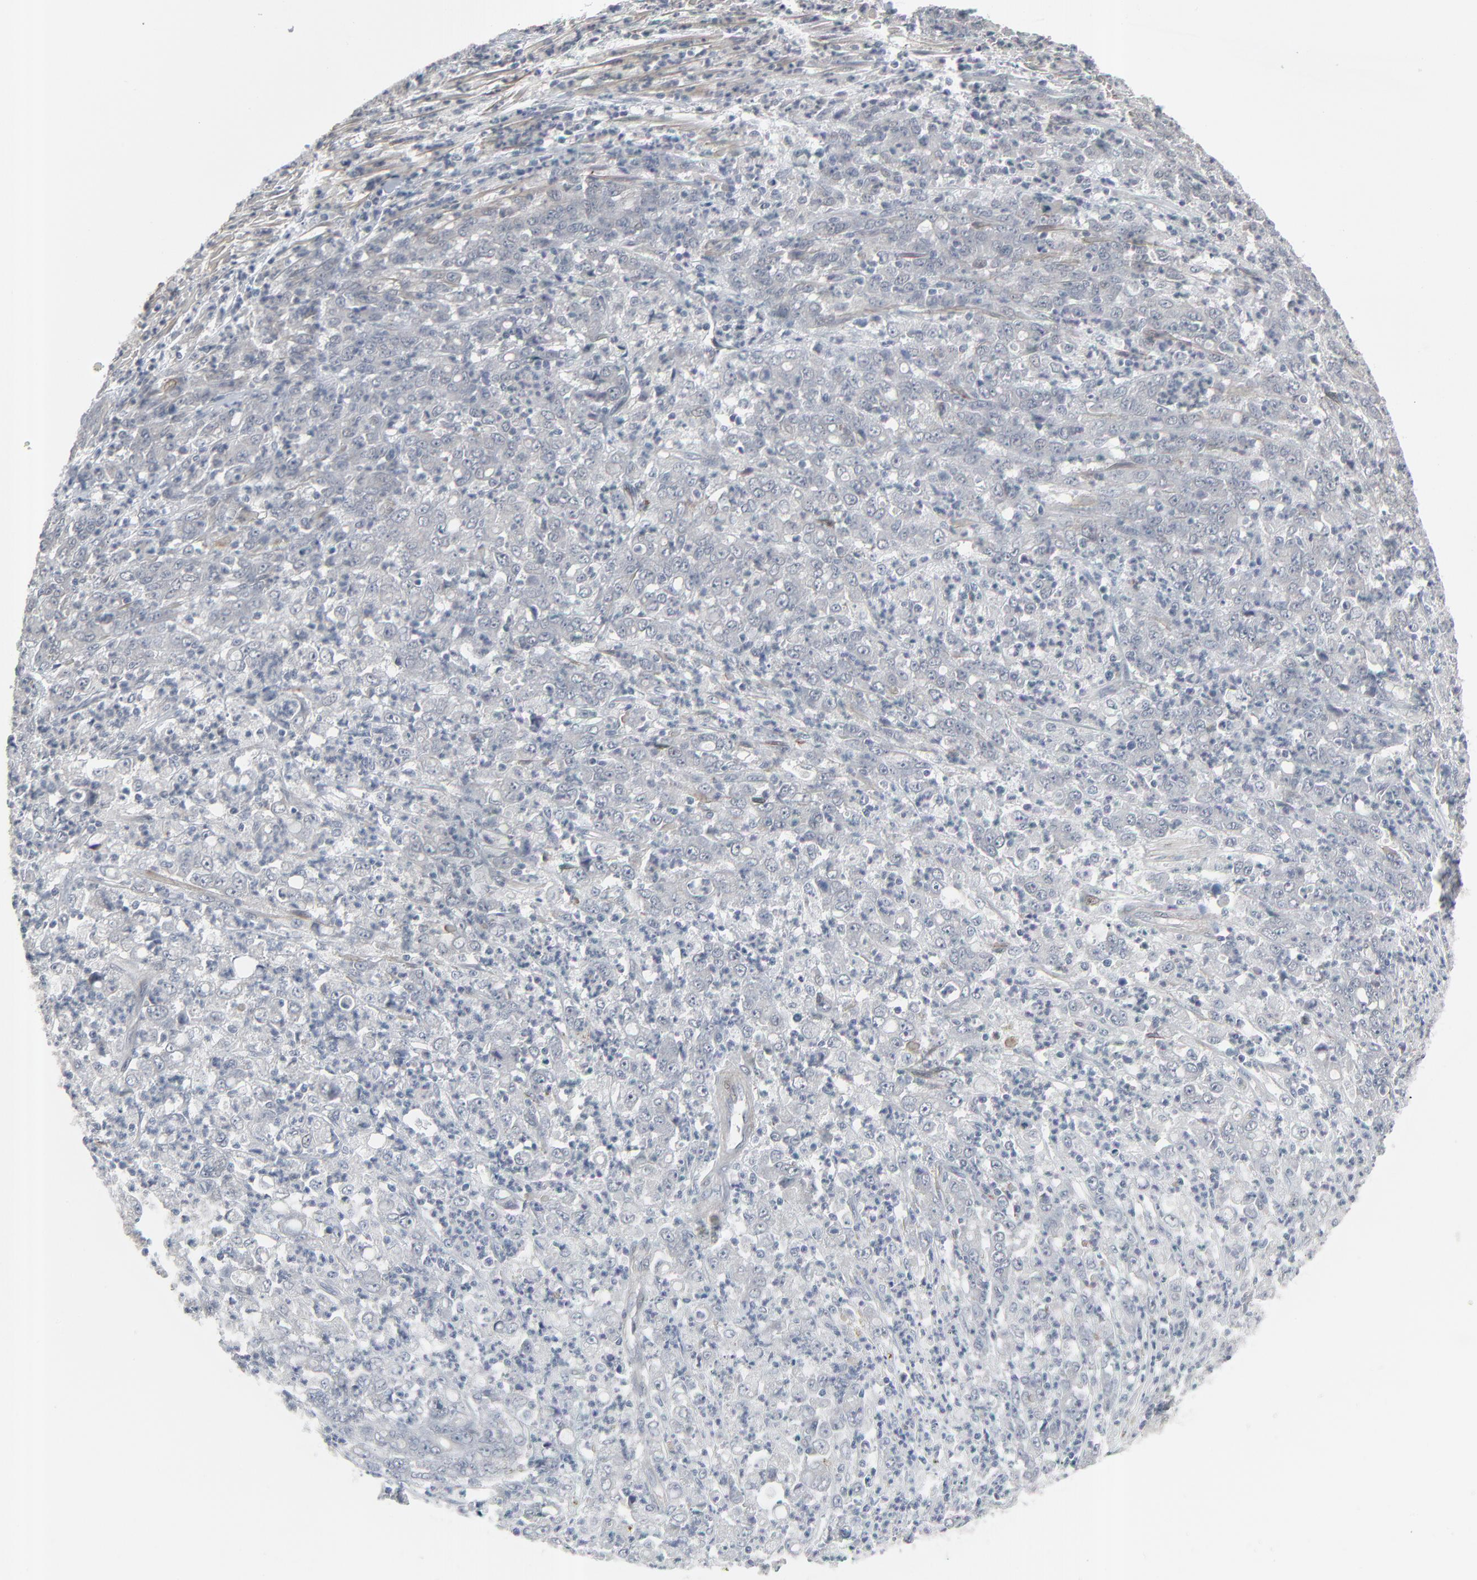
{"staining": {"intensity": "weak", "quantity": "<25%", "location": "cytoplasmic/membranous"}, "tissue": "stomach cancer", "cell_type": "Tumor cells", "image_type": "cancer", "snomed": [{"axis": "morphology", "description": "Adenocarcinoma, NOS"}, {"axis": "topography", "description": "Stomach, lower"}], "caption": "The photomicrograph reveals no staining of tumor cells in stomach adenocarcinoma.", "gene": "NEUROD1", "patient": {"sex": "female", "age": 71}}